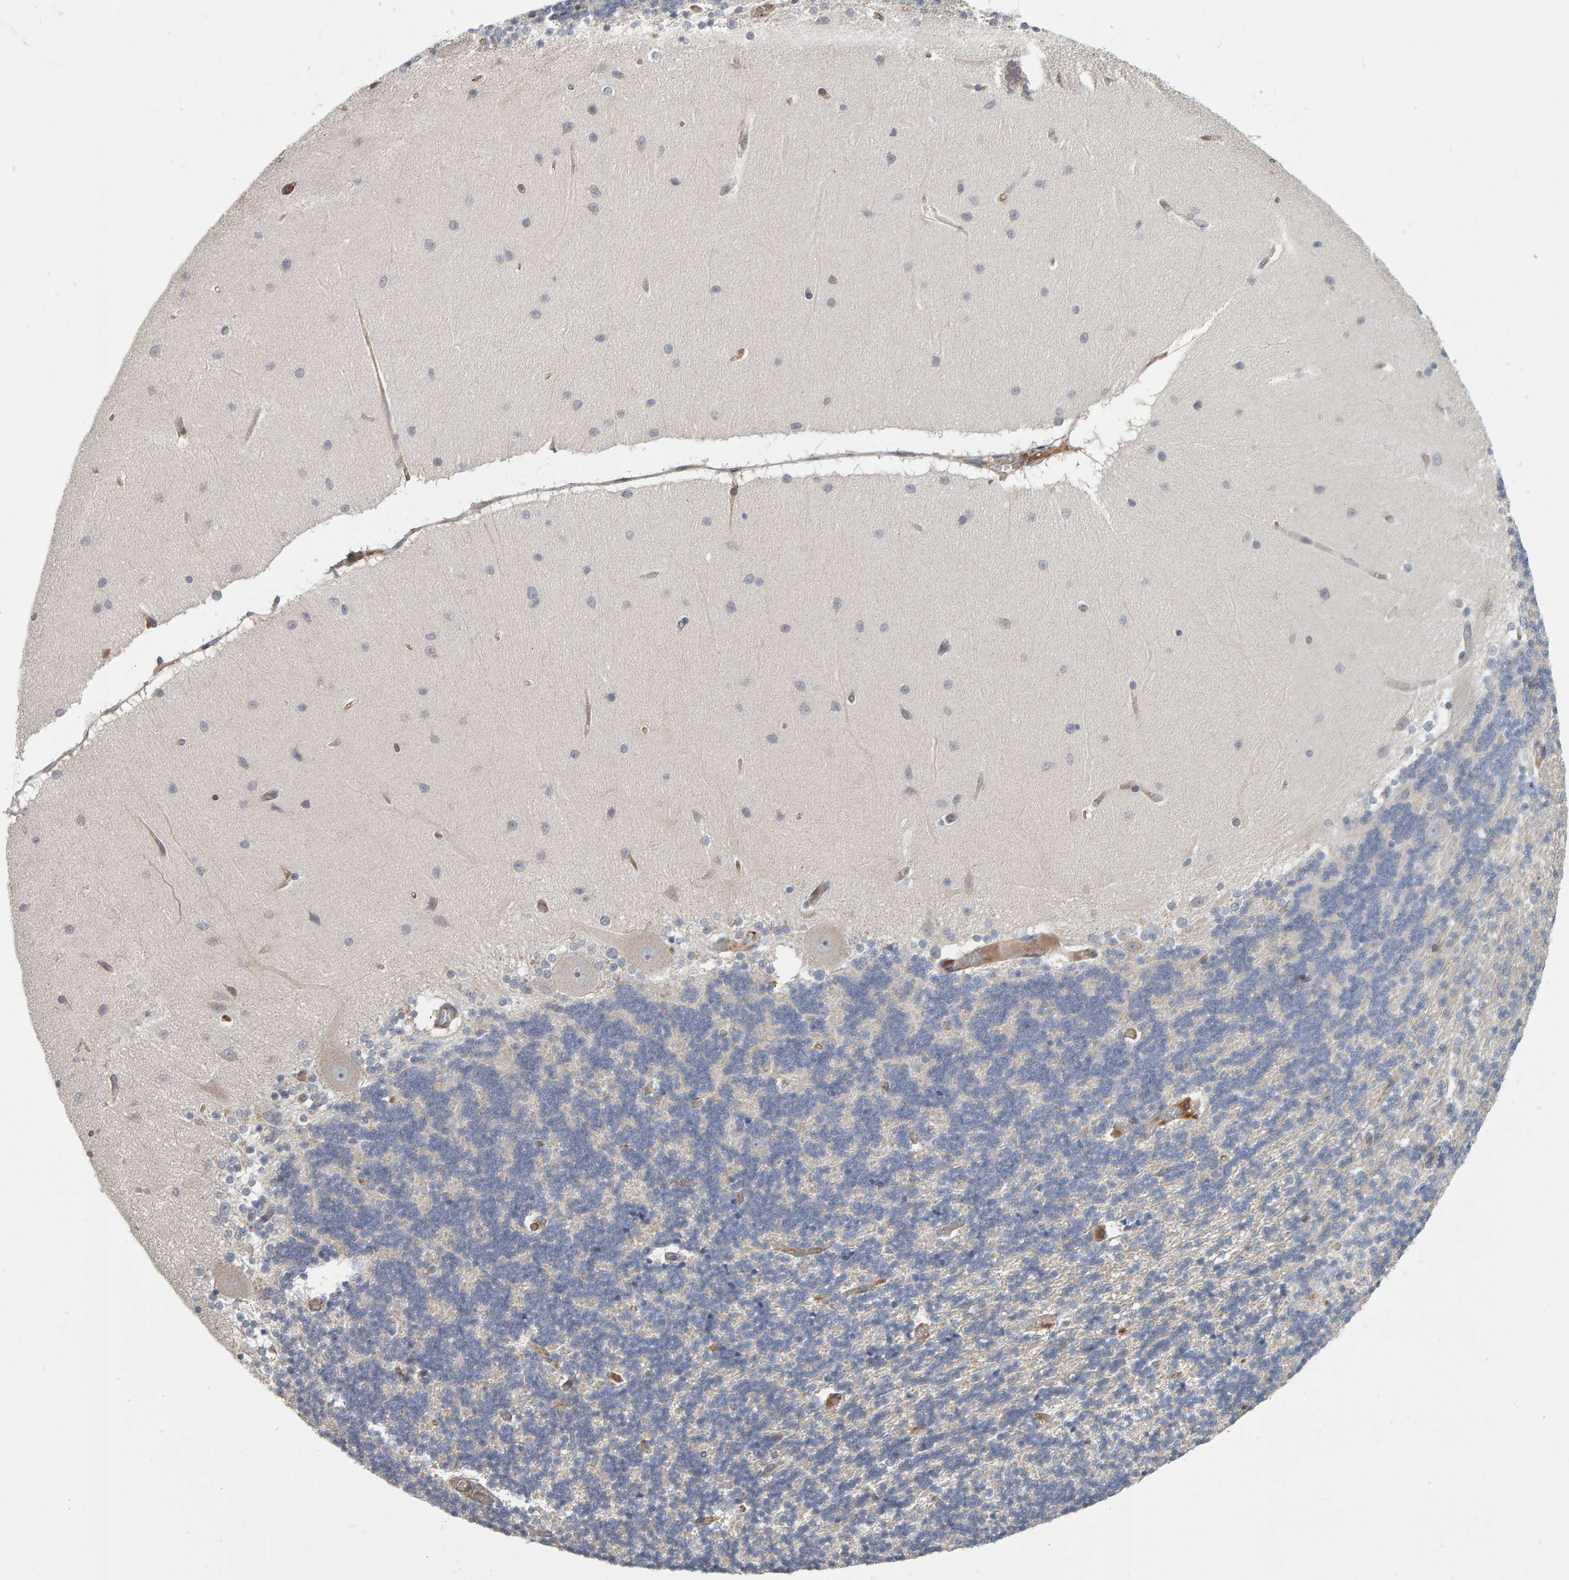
{"staining": {"intensity": "negative", "quantity": "none", "location": "none"}, "tissue": "cerebellum", "cell_type": "Cells in granular layer", "image_type": "normal", "snomed": [{"axis": "morphology", "description": "Normal tissue, NOS"}, {"axis": "topography", "description": "Cerebellum"}], "caption": "Protein analysis of unremarkable cerebellum displays no significant expression in cells in granular layer. (Stains: DAB (3,3'-diaminobenzidine) IHC with hematoxylin counter stain, Microscopy: brightfield microscopy at high magnification).", "gene": "C9orf72", "patient": {"sex": "female", "age": 54}}